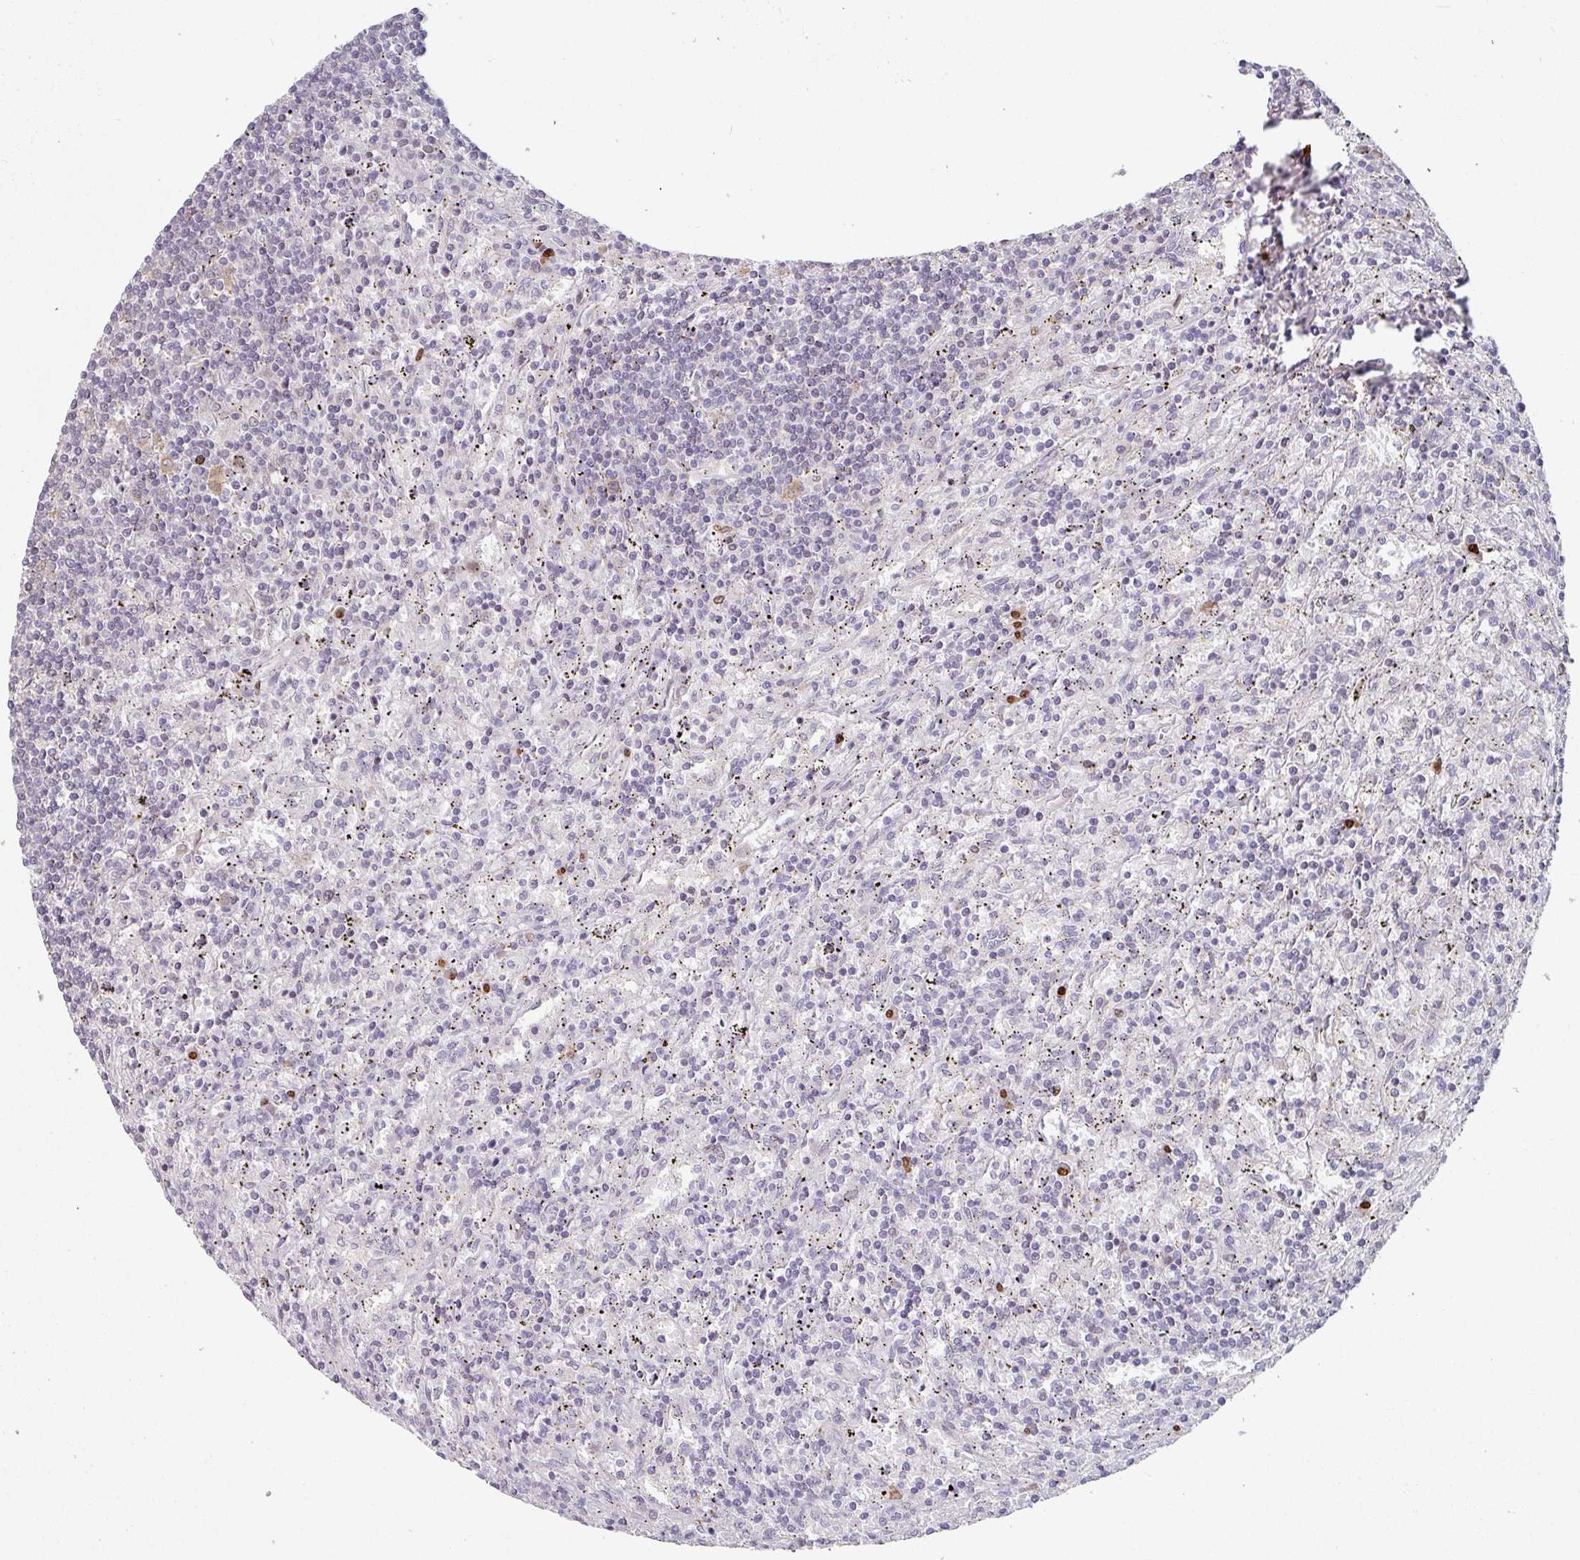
{"staining": {"intensity": "negative", "quantity": "none", "location": "none"}, "tissue": "lymphoma", "cell_type": "Tumor cells", "image_type": "cancer", "snomed": [{"axis": "morphology", "description": "Malignant lymphoma, non-Hodgkin's type, Low grade"}, {"axis": "topography", "description": "Spleen"}], "caption": "There is no significant staining in tumor cells of malignant lymphoma, non-Hodgkin's type (low-grade). (DAB (3,3'-diaminobenzidine) immunohistochemistry with hematoxylin counter stain).", "gene": "ZBTB6", "patient": {"sex": "male", "age": 76}}